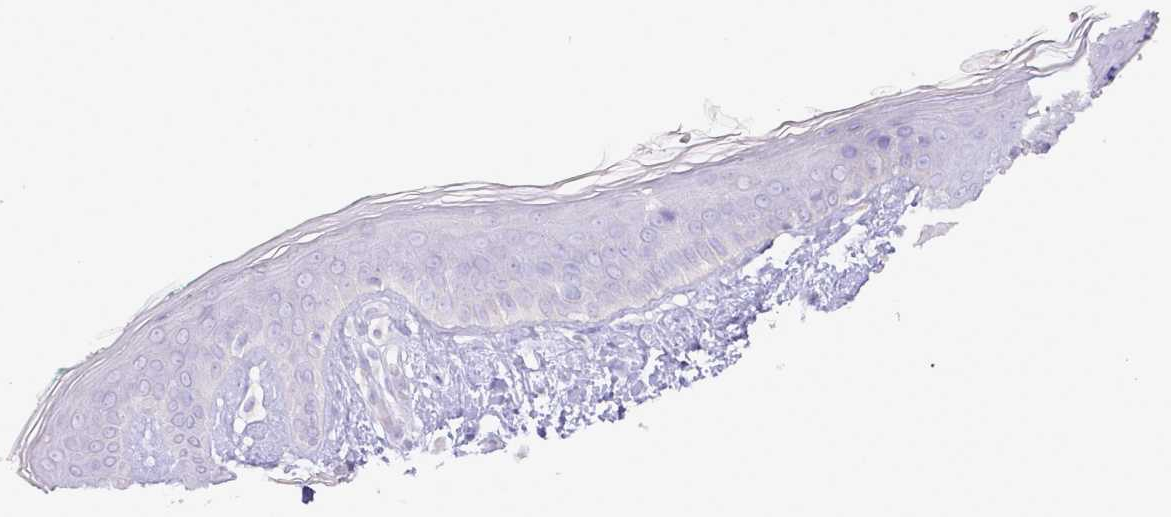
{"staining": {"intensity": "negative", "quantity": "none", "location": "none"}, "tissue": "skin", "cell_type": "Fibroblasts", "image_type": "normal", "snomed": [{"axis": "morphology", "description": "Normal tissue, NOS"}, {"axis": "topography", "description": "Skin"}], "caption": "High magnification brightfield microscopy of benign skin stained with DAB (3,3'-diaminobenzidine) (brown) and counterstained with hematoxylin (blue): fibroblasts show no significant staining. (Immunohistochemistry (ihc), brightfield microscopy, high magnification).", "gene": "CCL1", "patient": {"sex": "female", "age": 34}}